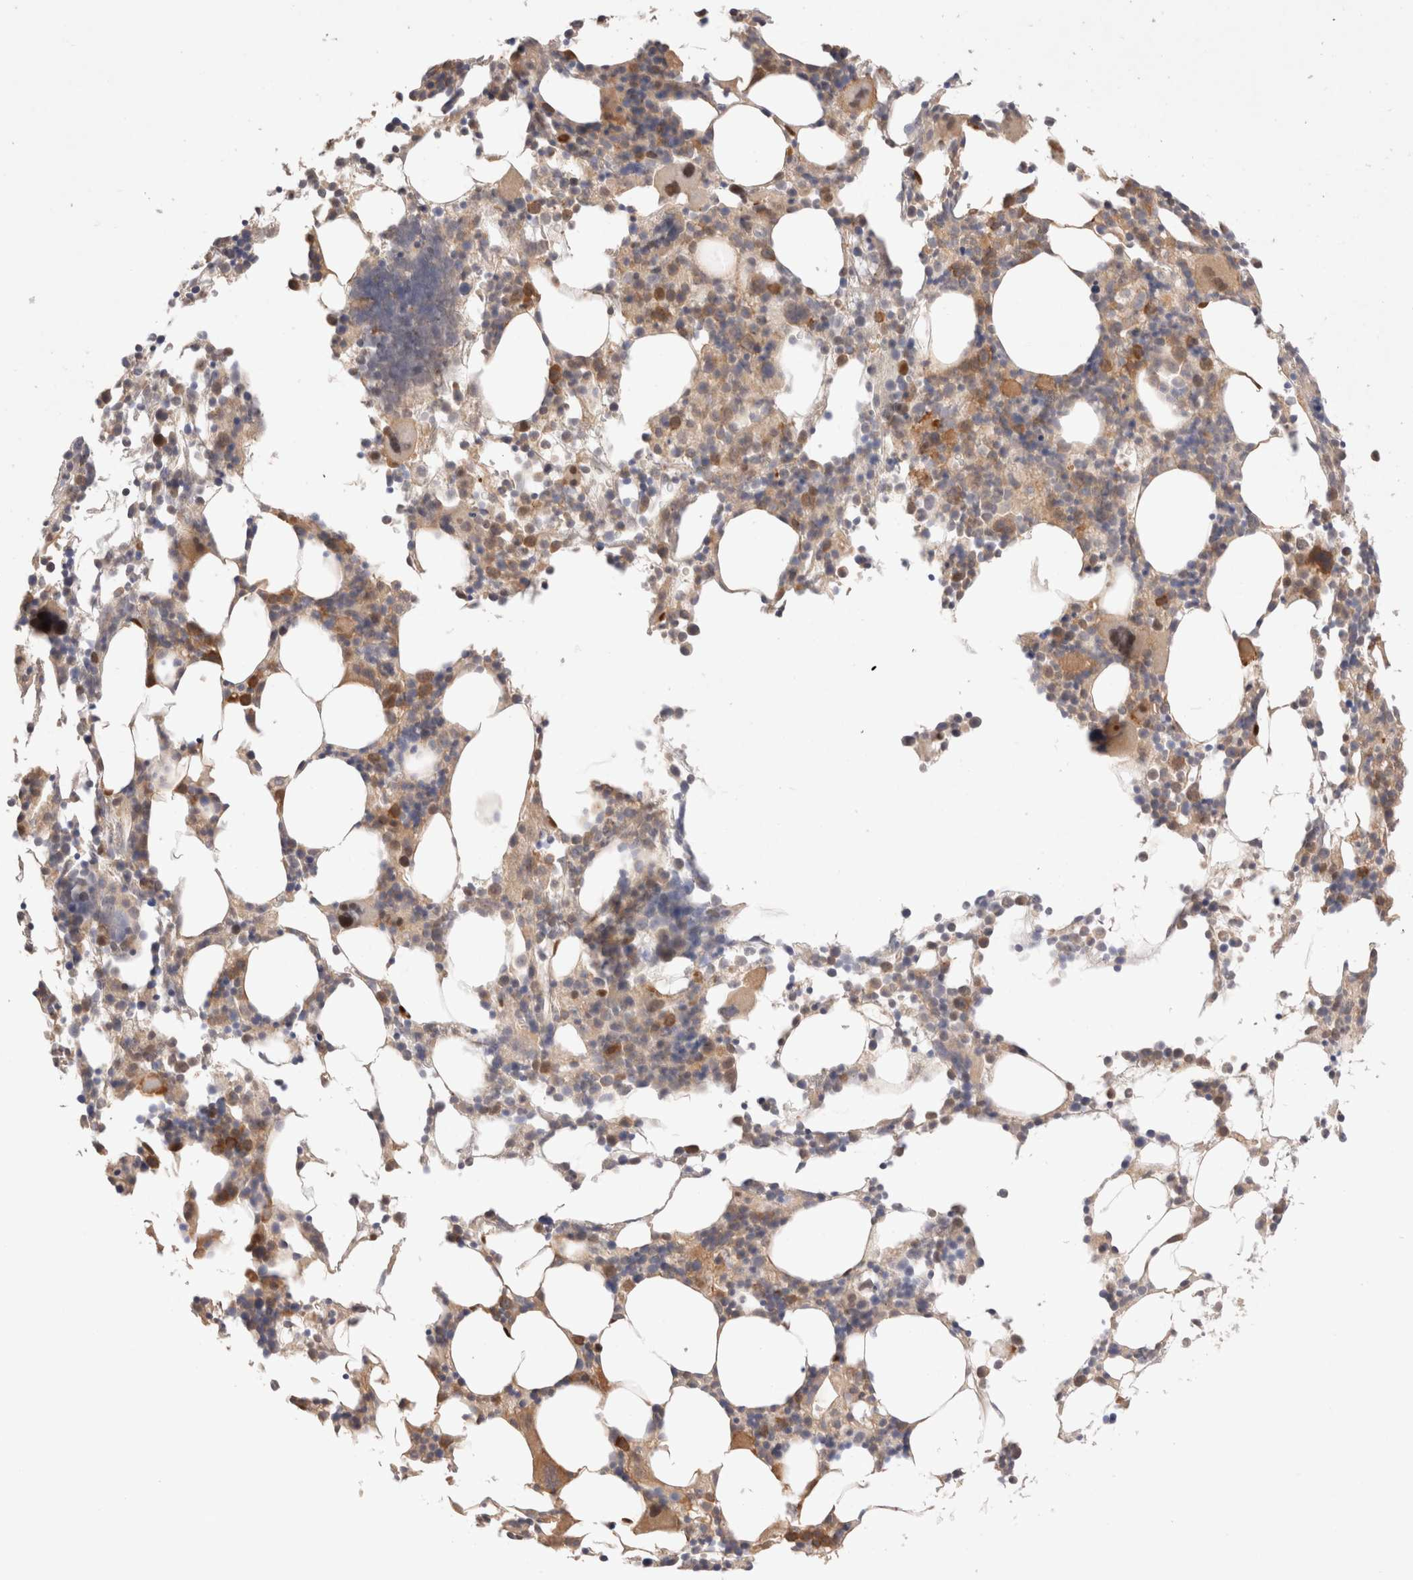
{"staining": {"intensity": "moderate", "quantity": "25%-75%", "location": "cytoplasmic/membranous"}, "tissue": "bone marrow", "cell_type": "Hematopoietic cells", "image_type": "normal", "snomed": [{"axis": "morphology", "description": "Normal tissue, NOS"}, {"axis": "morphology", "description": "Inflammation, NOS"}, {"axis": "topography", "description": "Bone marrow"}], "caption": "Brown immunohistochemical staining in unremarkable human bone marrow demonstrates moderate cytoplasmic/membranous positivity in about 25%-75% of hematopoietic cells. (IHC, brightfield microscopy, high magnification).", "gene": "STARD10", "patient": {"sex": "male", "age": 55}}